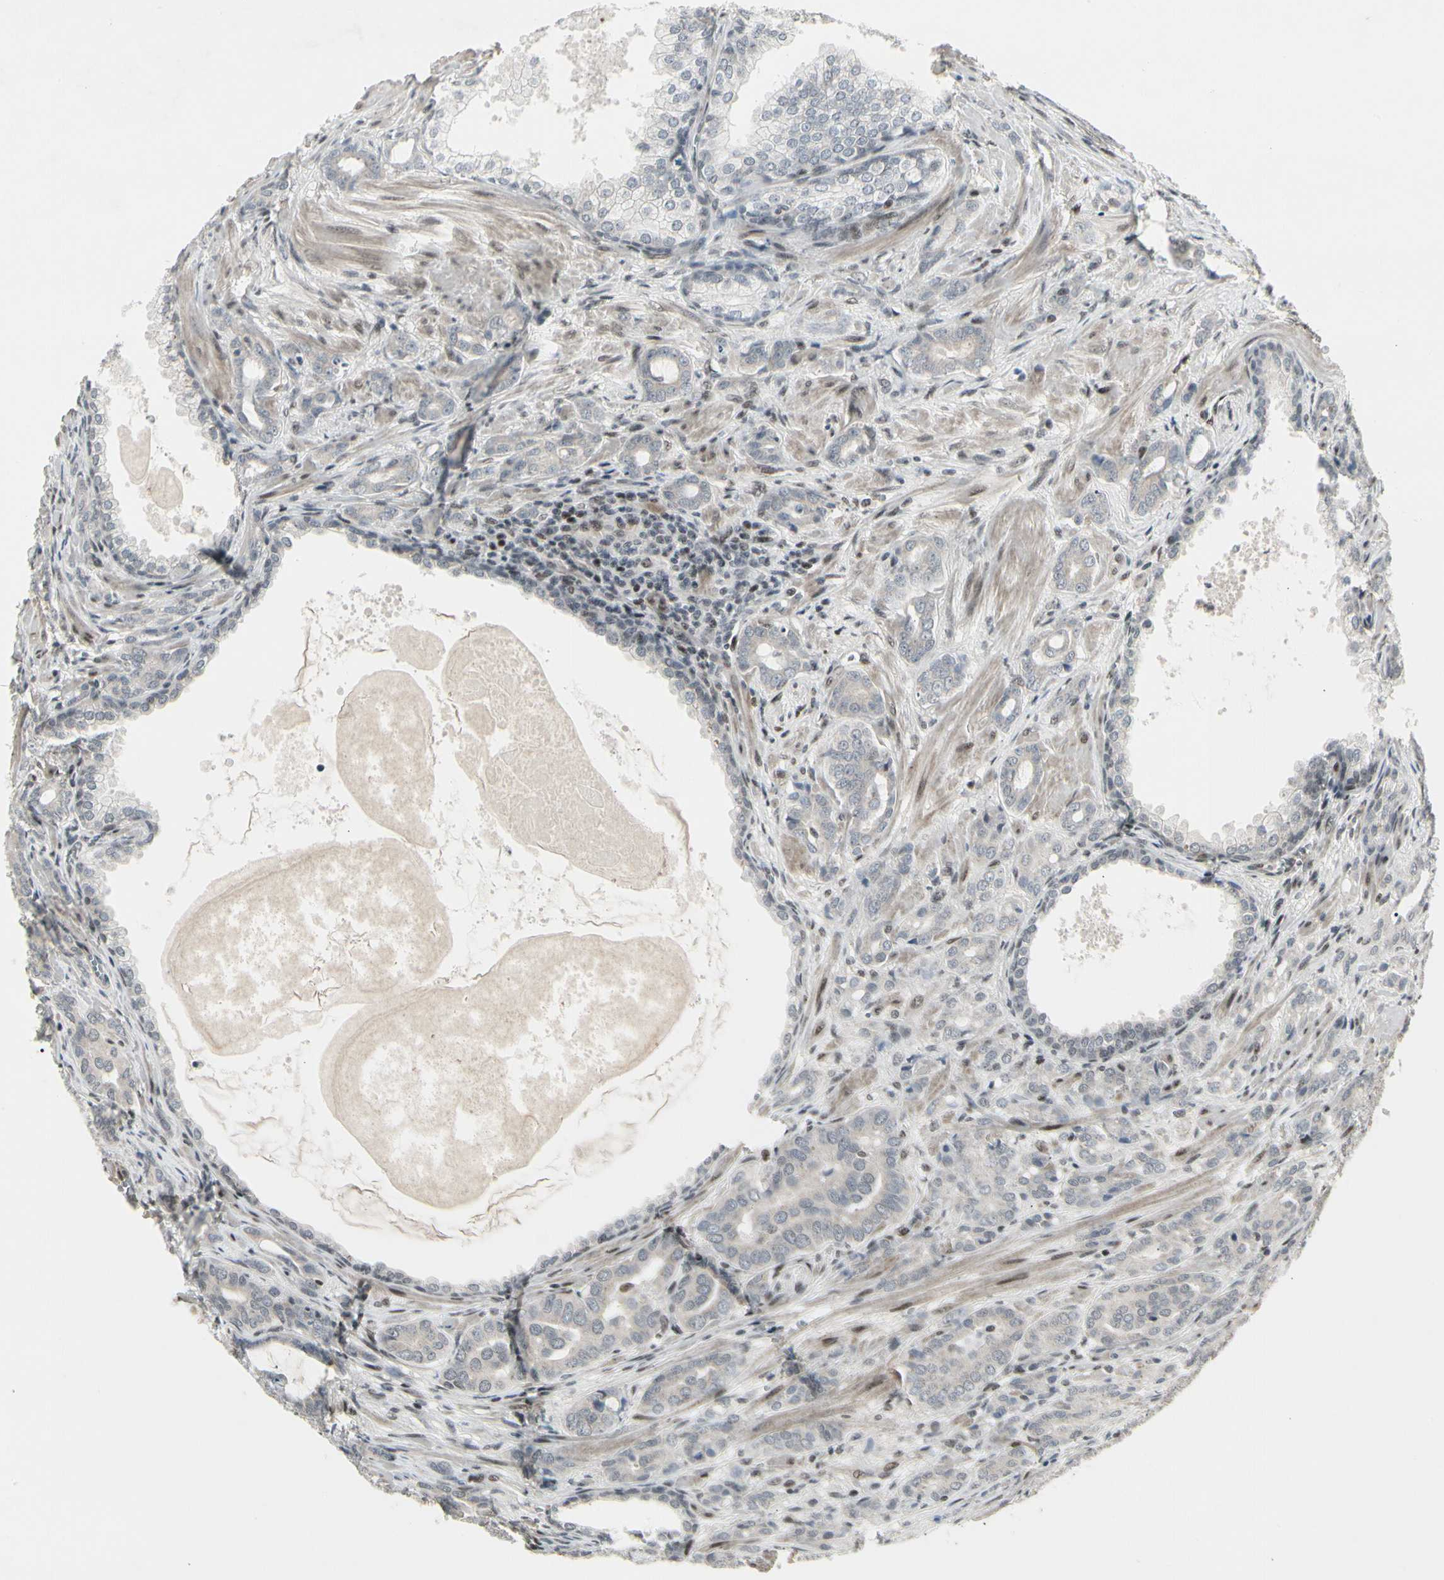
{"staining": {"intensity": "negative", "quantity": "none", "location": "none"}, "tissue": "prostate cancer", "cell_type": "Tumor cells", "image_type": "cancer", "snomed": [{"axis": "morphology", "description": "Adenocarcinoma, High grade"}, {"axis": "topography", "description": "Prostate"}], "caption": "Immunohistochemistry (IHC) image of neoplastic tissue: human prostate cancer (adenocarcinoma (high-grade)) stained with DAB exhibits no significant protein positivity in tumor cells.", "gene": "FOXJ2", "patient": {"sex": "male", "age": 64}}